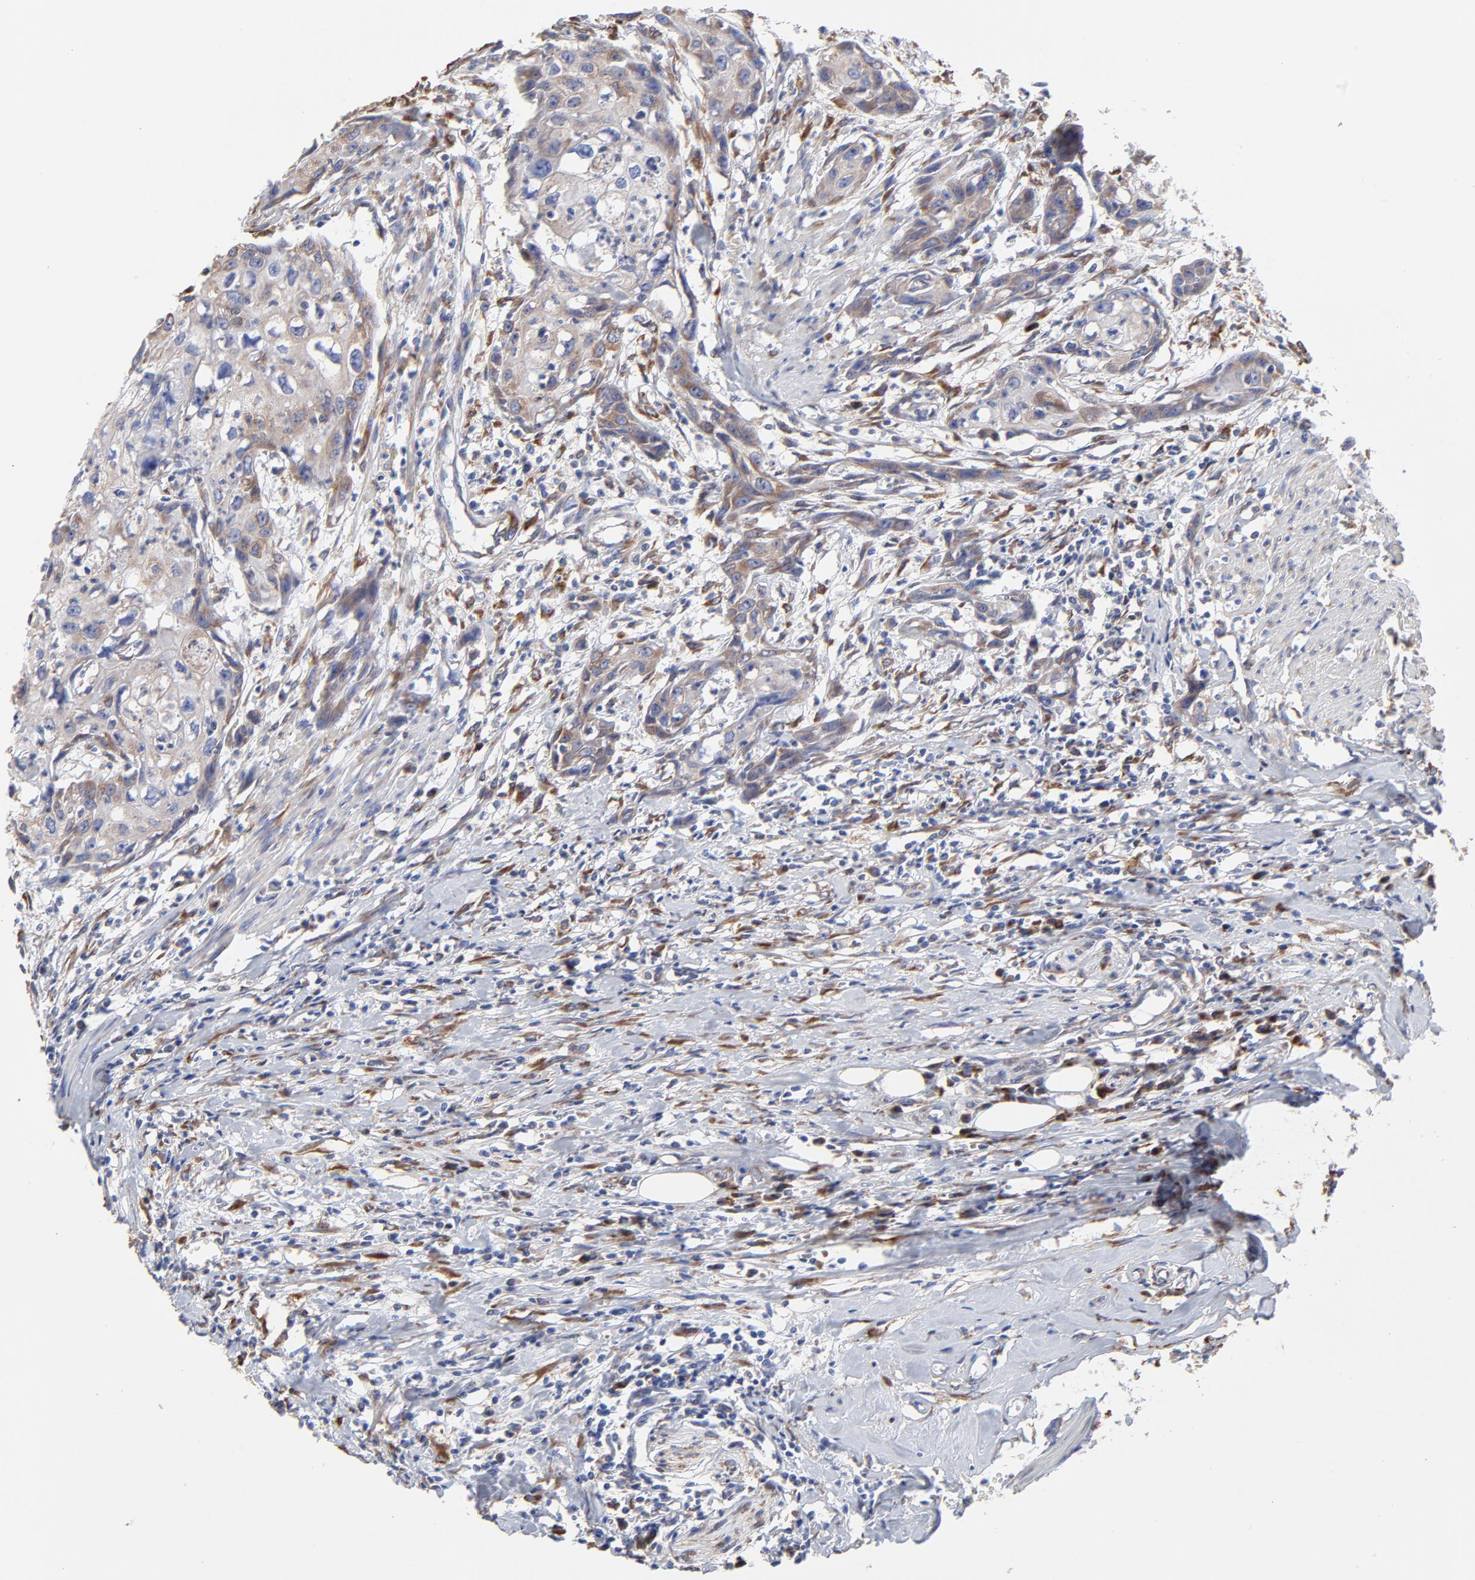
{"staining": {"intensity": "weak", "quantity": "25%-75%", "location": "cytoplasmic/membranous"}, "tissue": "urothelial cancer", "cell_type": "Tumor cells", "image_type": "cancer", "snomed": [{"axis": "morphology", "description": "Urothelial carcinoma, High grade"}, {"axis": "topography", "description": "Urinary bladder"}], "caption": "Urothelial carcinoma (high-grade) stained with a brown dye shows weak cytoplasmic/membranous positive positivity in approximately 25%-75% of tumor cells.", "gene": "LMAN1", "patient": {"sex": "male", "age": 54}}